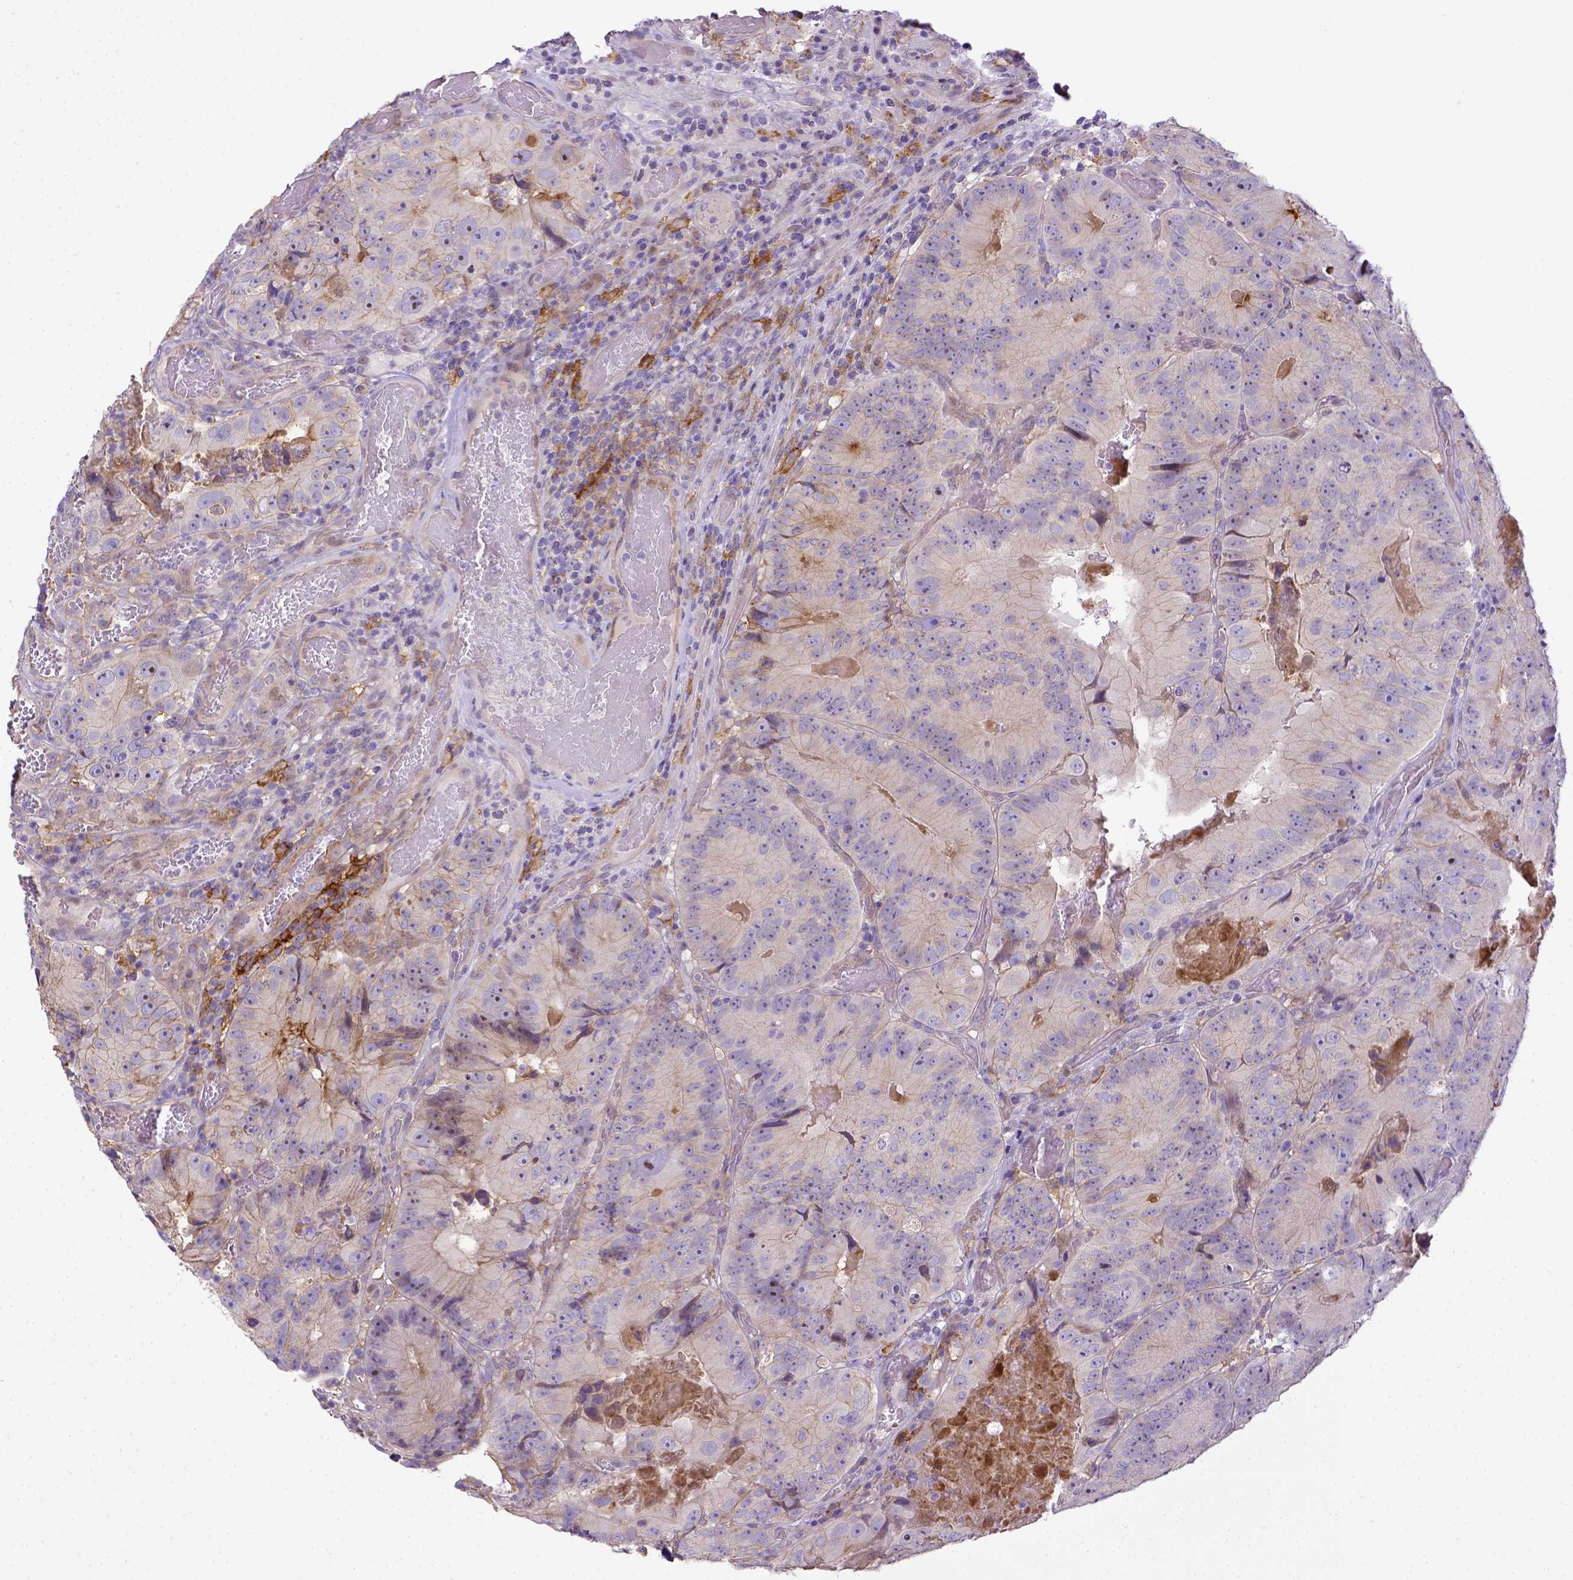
{"staining": {"intensity": "weak", "quantity": "<25%", "location": "cytoplasmic/membranous"}, "tissue": "colorectal cancer", "cell_type": "Tumor cells", "image_type": "cancer", "snomed": [{"axis": "morphology", "description": "Adenocarcinoma, NOS"}, {"axis": "topography", "description": "Colon"}], "caption": "The histopathology image shows no significant staining in tumor cells of adenocarcinoma (colorectal). (Immunohistochemistry, brightfield microscopy, high magnification).", "gene": "CD40", "patient": {"sex": "female", "age": 86}}